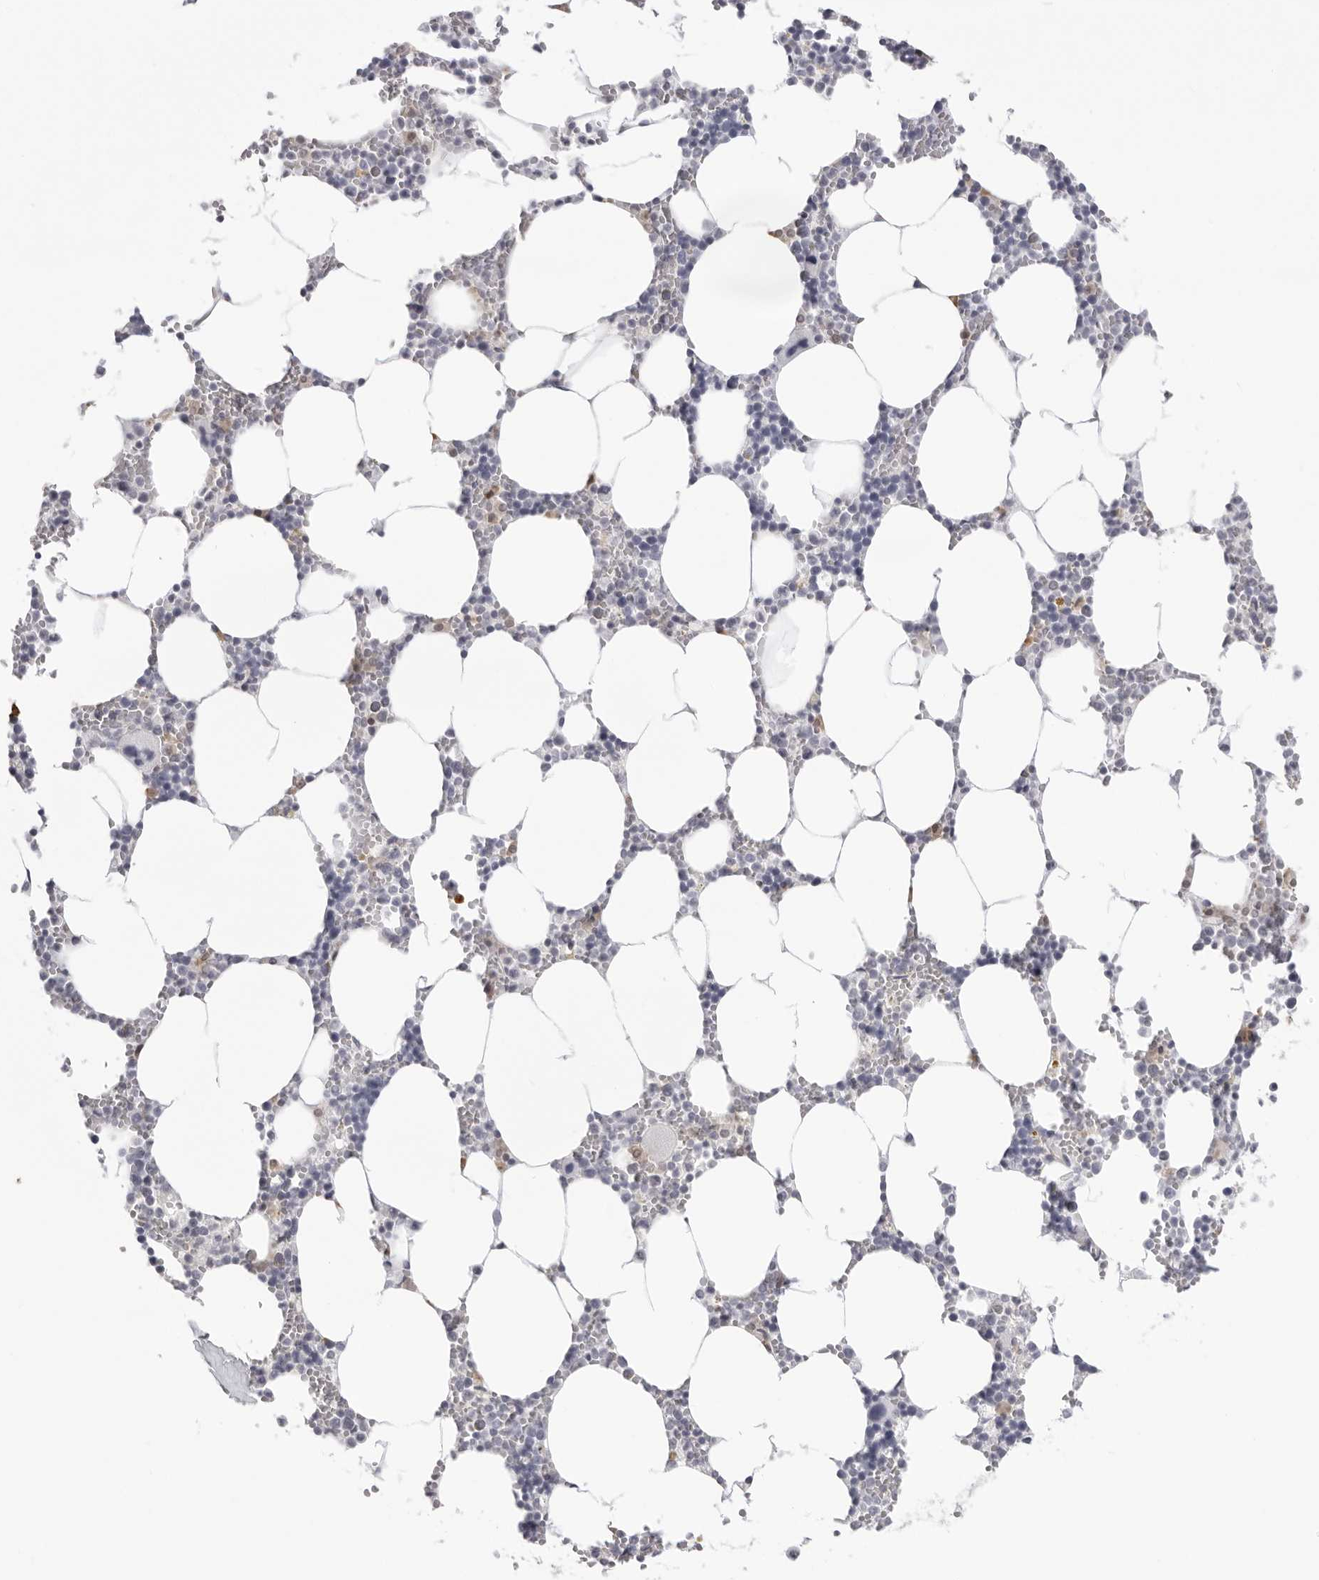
{"staining": {"intensity": "moderate", "quantity": "<25%", "location": "nuclear"}, "tissue": "bone marrow", "cell_type": "Hematopoietic cells", "image_type": "normal", "snomed": [{"axis": "morphology", "description": "Normal tissue, NOS"}, {"axis": "topography", "description": "Bone marrow"}], "caption": "Brown immunohistochemical staining in benign bone marrow demonstrates moderate nuclear expression in about <25% of hematopoietic cells. Ihc stains the protein in brown and the nuclei are stained blue.", "gene": "NTPCR", "patient": {"sex": "male", "age": 70}}